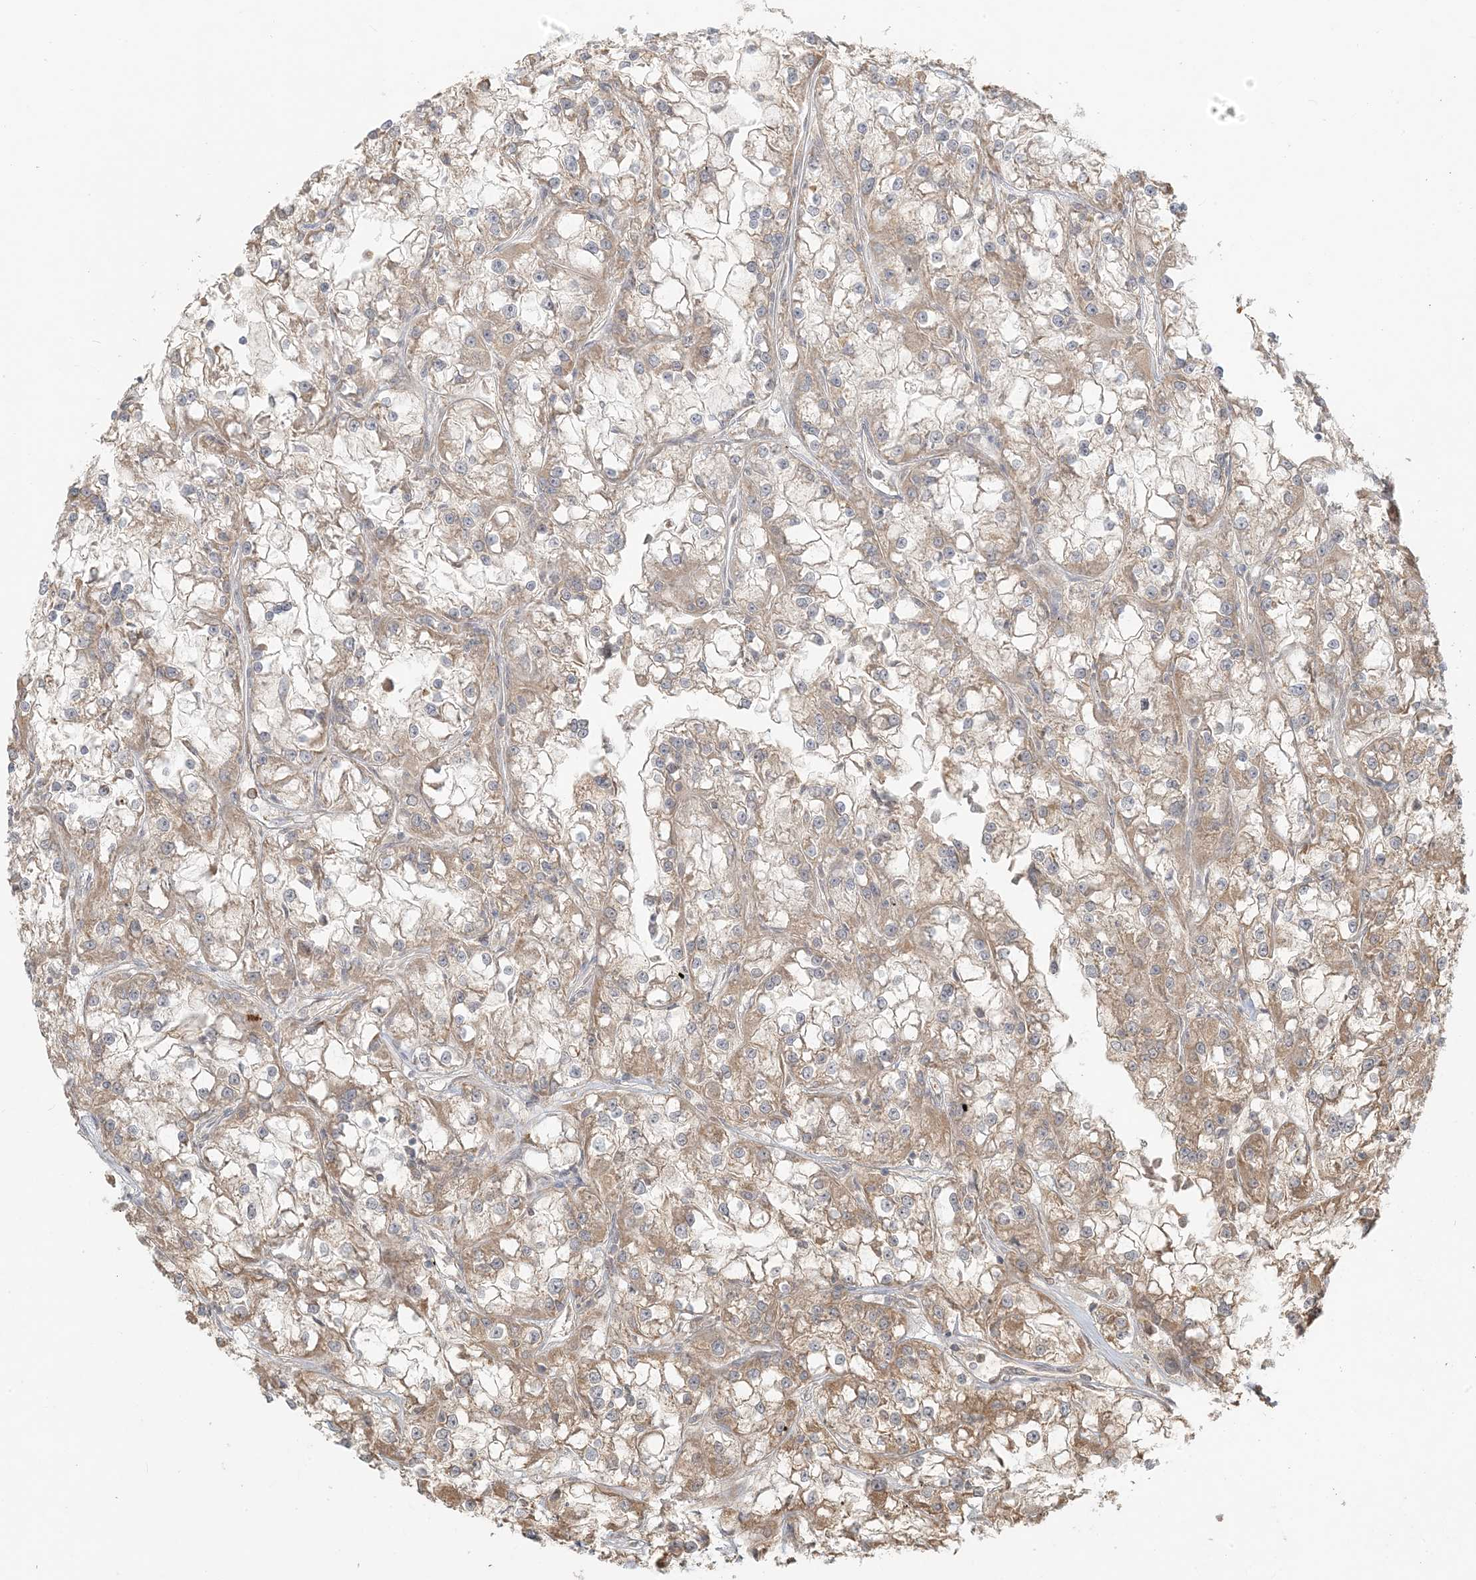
{"staining": {"intensity": "moderate", "quantity": ">75%", "location": "cytoplasmic/membranous"}, "tissue": "renal cancer", "cell_type": "Tumor cells", "image_type": "cancer", "snomed": [{"axis": "morphology", "description": "Adenocarcinoma, NOS"}, {"axis": "topography", "description": "Kidney"}], "caption": "High-magnification brightfield microscopy of adenocarcinoma (renal) stained with DAB (brown) and counterstained with hematoxylin (blue). tumor cells exhibit moderate cytoplasmic/membranous expression is appreciated in approximately>75% of cells.", "gene": "MCOLN1", "patient": {"sex": "female", "age": 52}}